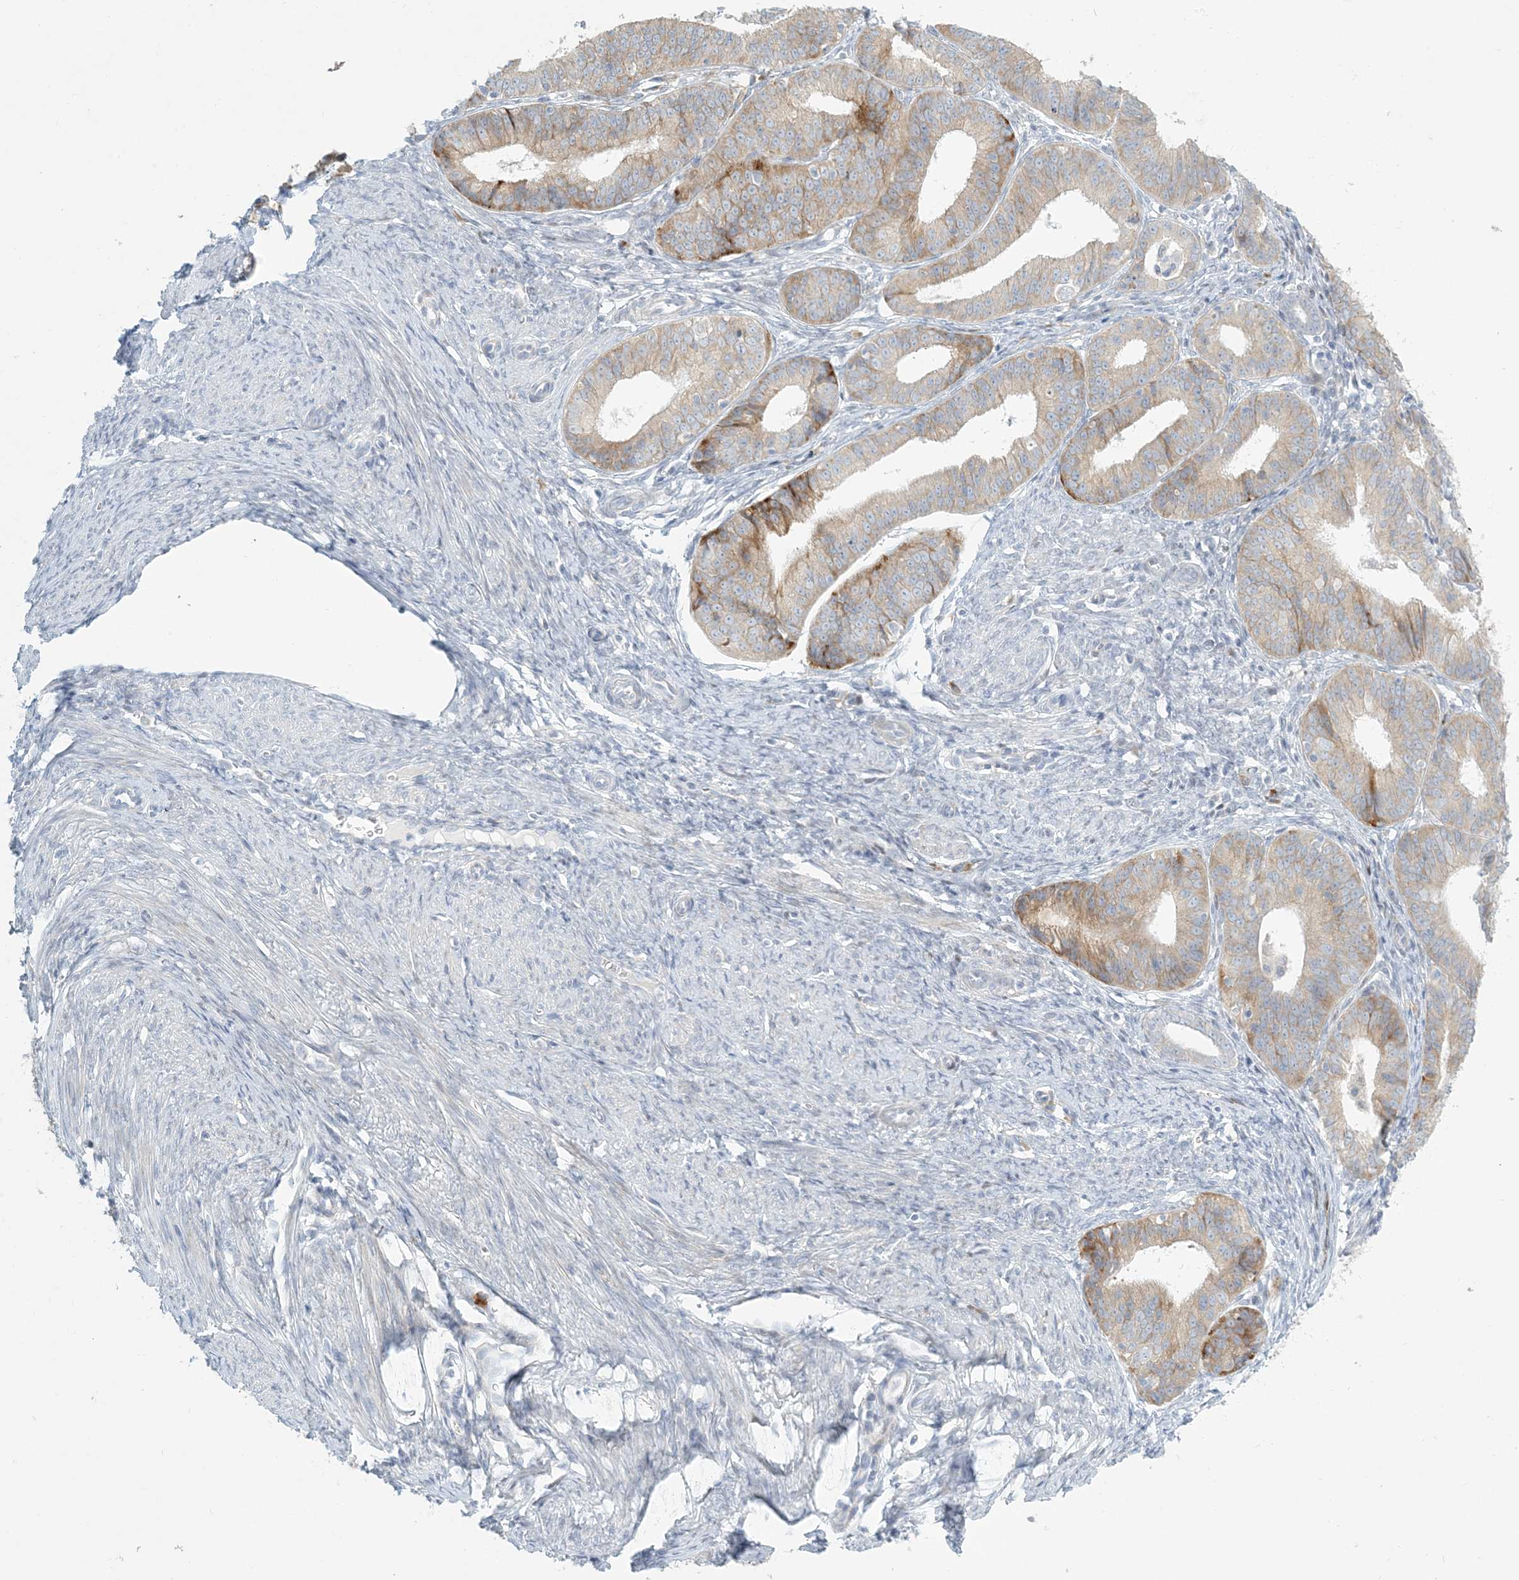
{"staining": {"intensity": "weak", "quantity": ">75%", "location": "cytoplasmic/membranous"}, "tissue": "endometrial cancer", "cell_type": "Tumor cells", "image_type": "cancer", "snomed": [{"axis": "morphology", "description": "Adenocarcinoma, NOS"}, {"axis": "topography", "description": "Endometrium"}], "caption": "This is a histology image of immunohistochemistry (IHC) staining of endometrial cancer (adenocarcinoma), which shows weak expression in the cytoplasmic/membranous of tumor cells.", "gene": "ZNF385D", "patient": {"sex": "female", "age": 51}}